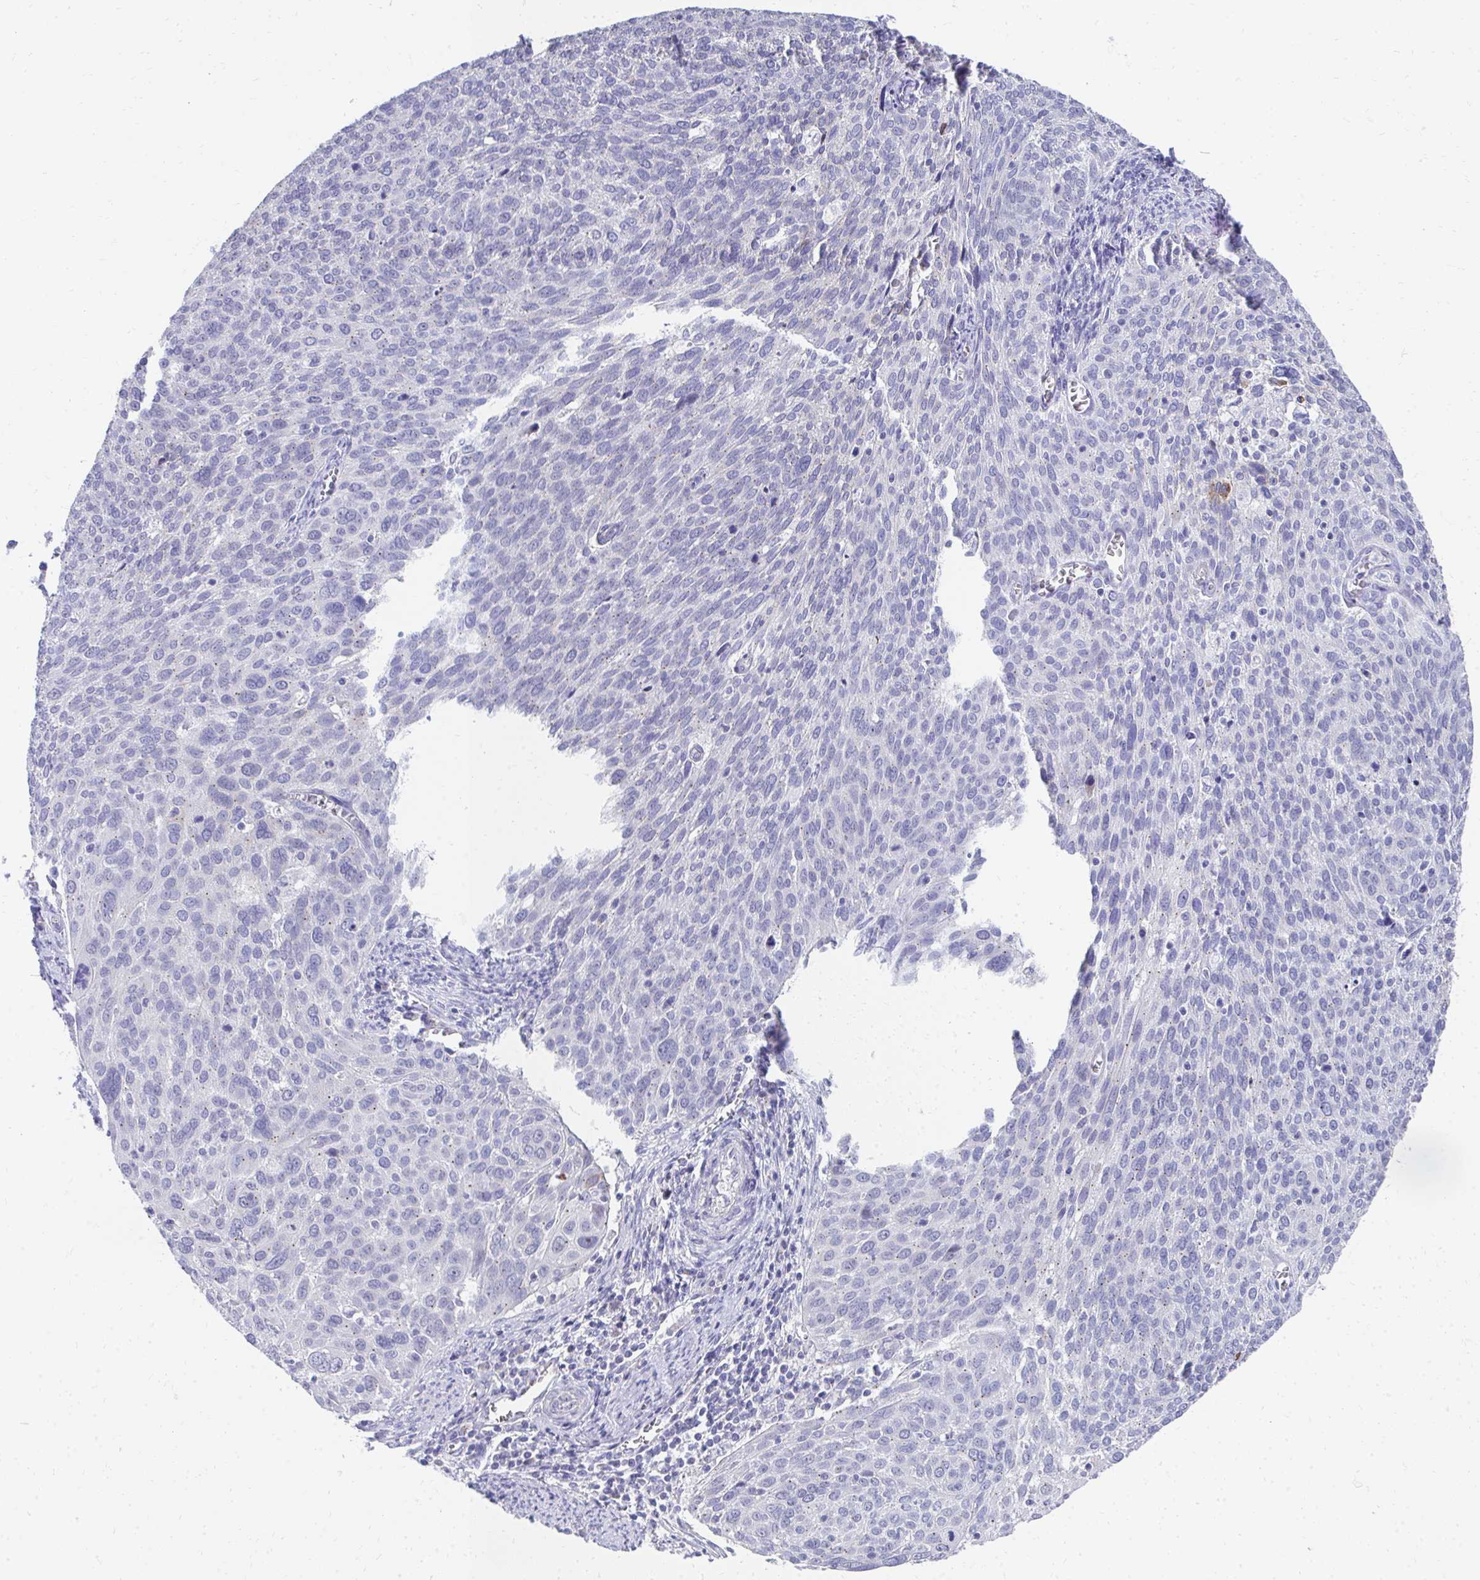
{"staining": {"intensity": "negative", "quantity": "none", "location": "none"}, "tissue": "cervical cancer", "cell_type": "Tumor cells", "image_type": "cancer", "snomed": [{"axis": "morphology", "description": "Squamous cell carcinoma, NOS"}, {"axis": "topography", "description": "Cervix"}], "caption": "High power microscopy micrograph of an immunohistochemistry histopathology image of cervical cancer, revealing no significant expression in tumor cells.", "gene": "TMPRSS2", "patient": {"sex": "female", "age": 39}}